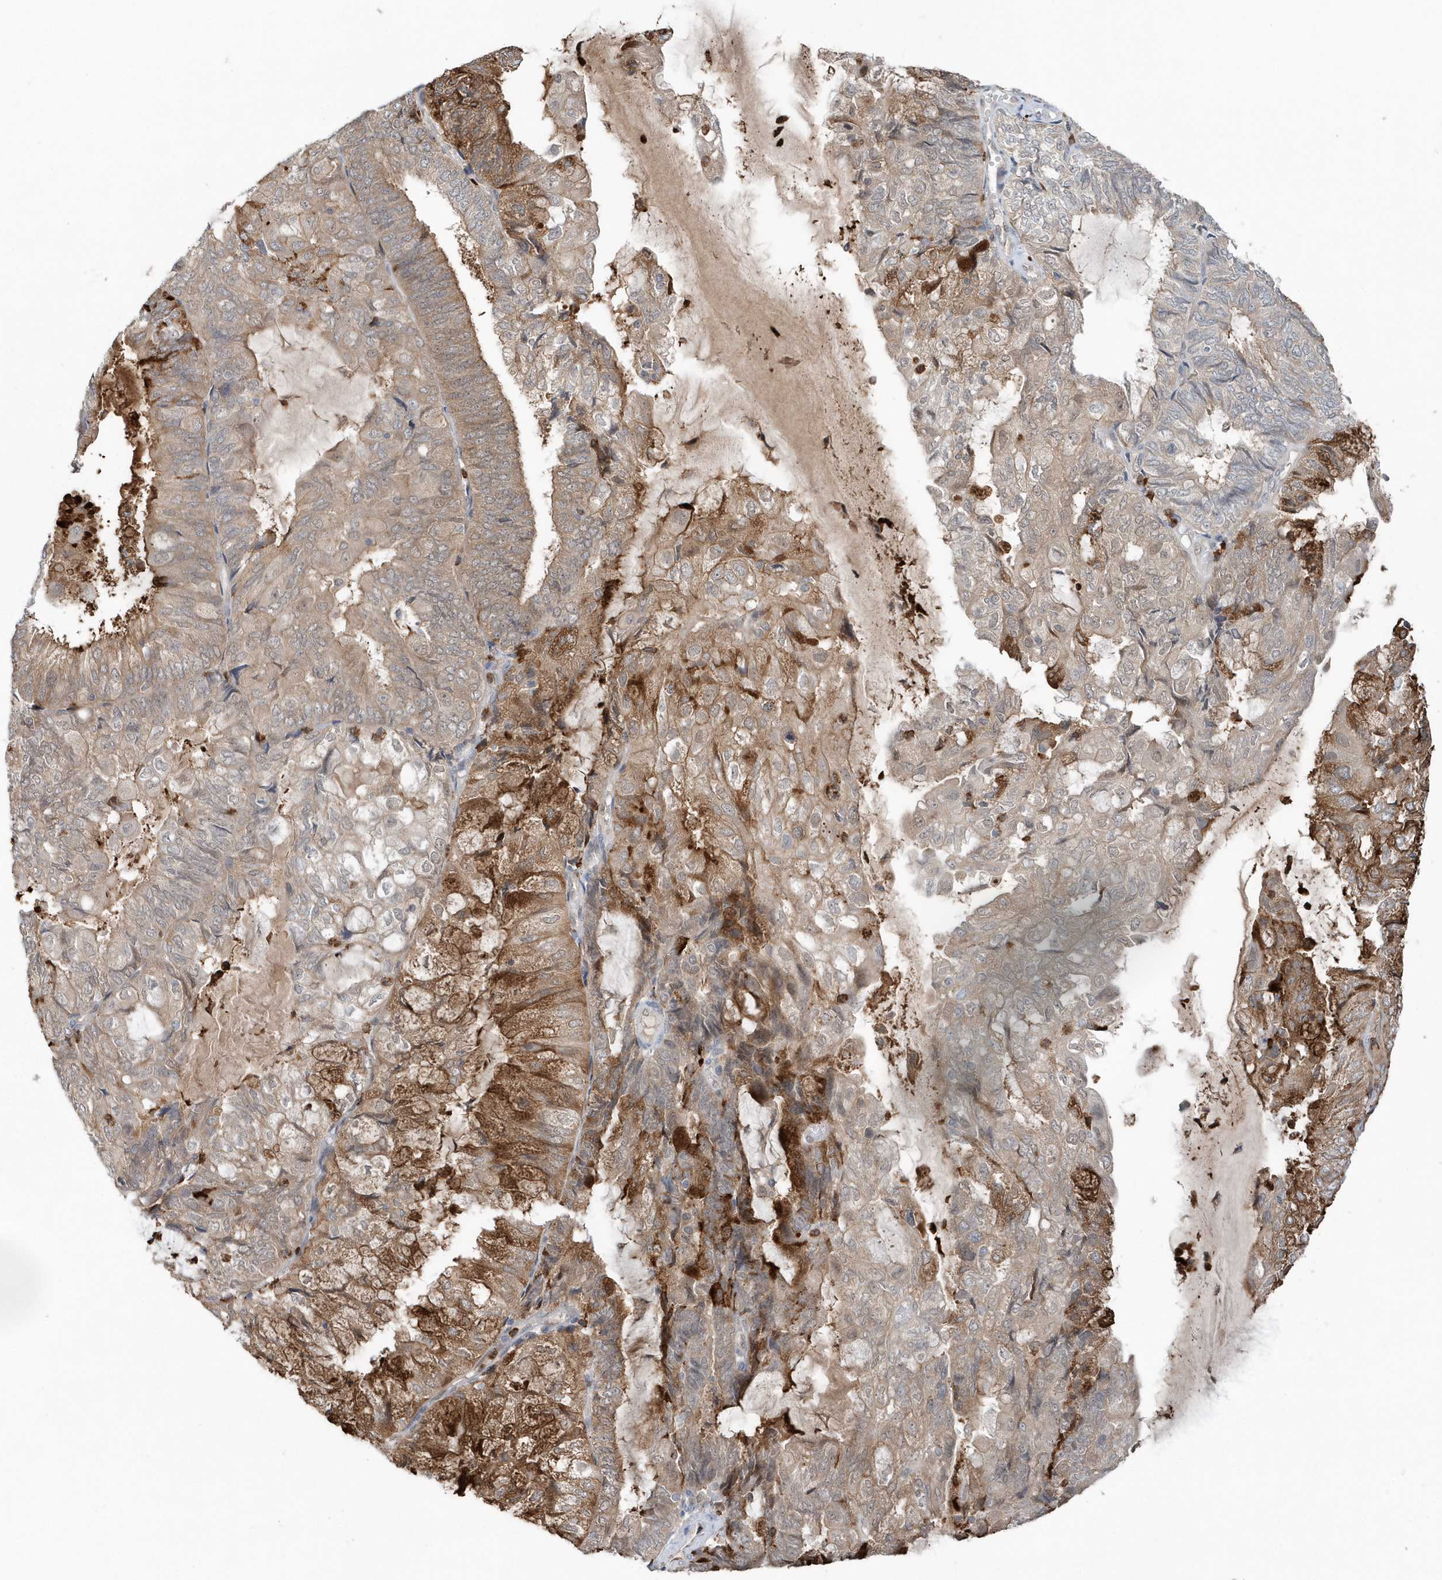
{"staining": {"intensity": "moderate", "quantity": ">75%", "location": "cytoplasmic/membranous"}, "tissue": "endometrial cancer", "cell_type": "Tumor cells", "image_type": "cancer", "snomed": [{"axis": "morphology", "description": "Adenocarcinoma, NOS"}, {"axis": "topography", "description": "Endometrium"}], "caption": "Adenocarcinoma (endometrial) stained with a protein marker exhibits moderate staining in tumor cells.", "gene": "RNF7", "patient": {"sex": "female", "age": 81}}